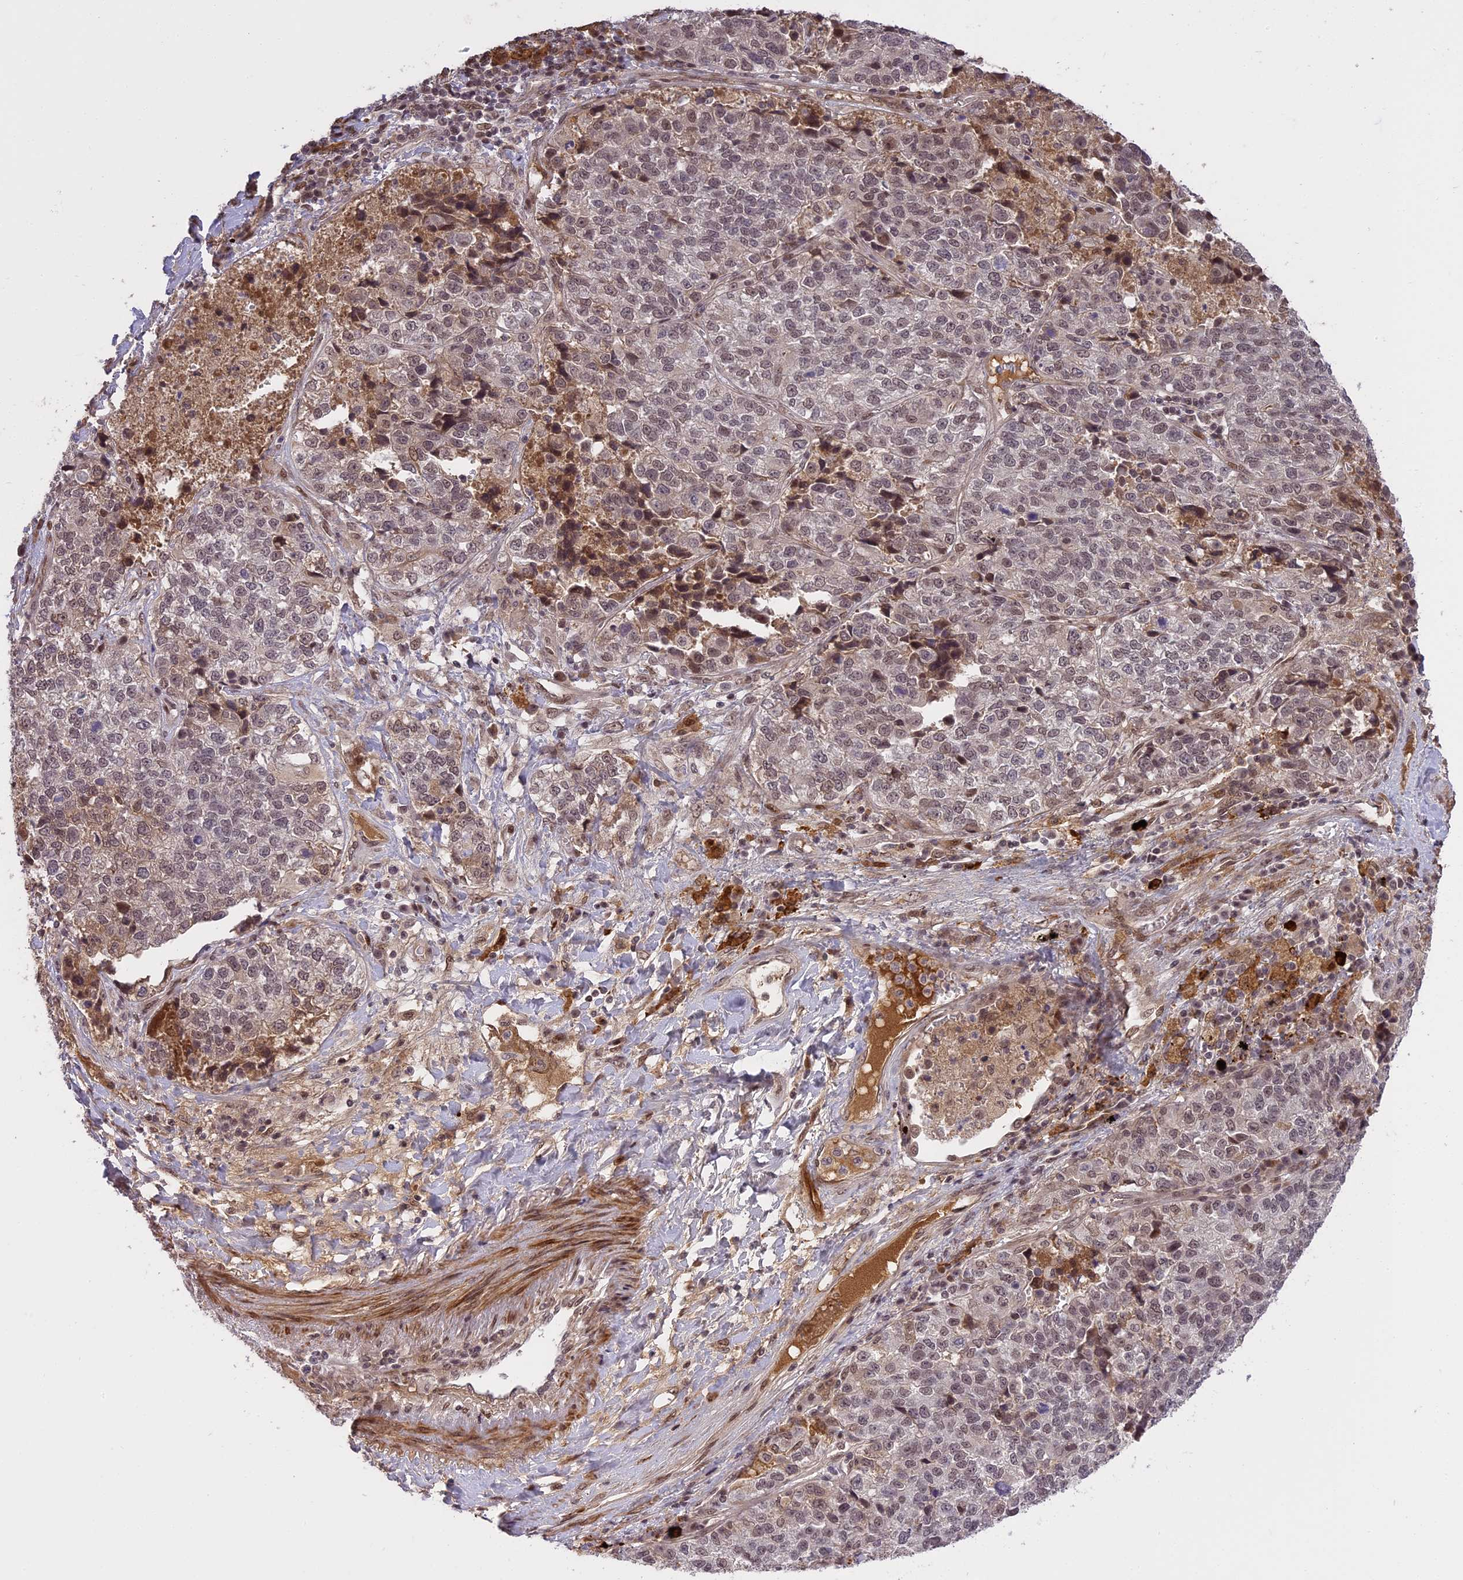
{"staining": {"intensity": "weak", "quantity": "<25%", "location": "nuclear"}, "tissue": "lung cancer", "cell_type": "Tumor cells", "image_type": "cancer", "snomed": [{"axis": "morphology", "description": "Adenocarcinoma, NOS"}, {"axis": "topography", "description": "Lung"}], "caption": "Adenocarcinoma (lung) was stained to show a protein in brown. There is no significant staining in tumor cells. The staining is performed using DAB (3,3'-diaminobenzidine) brown chromogen with nuclei counter-stained in using hematoxylin.", "gene": "PRELID2", "patient": {"sex": "male", "age": 49}}